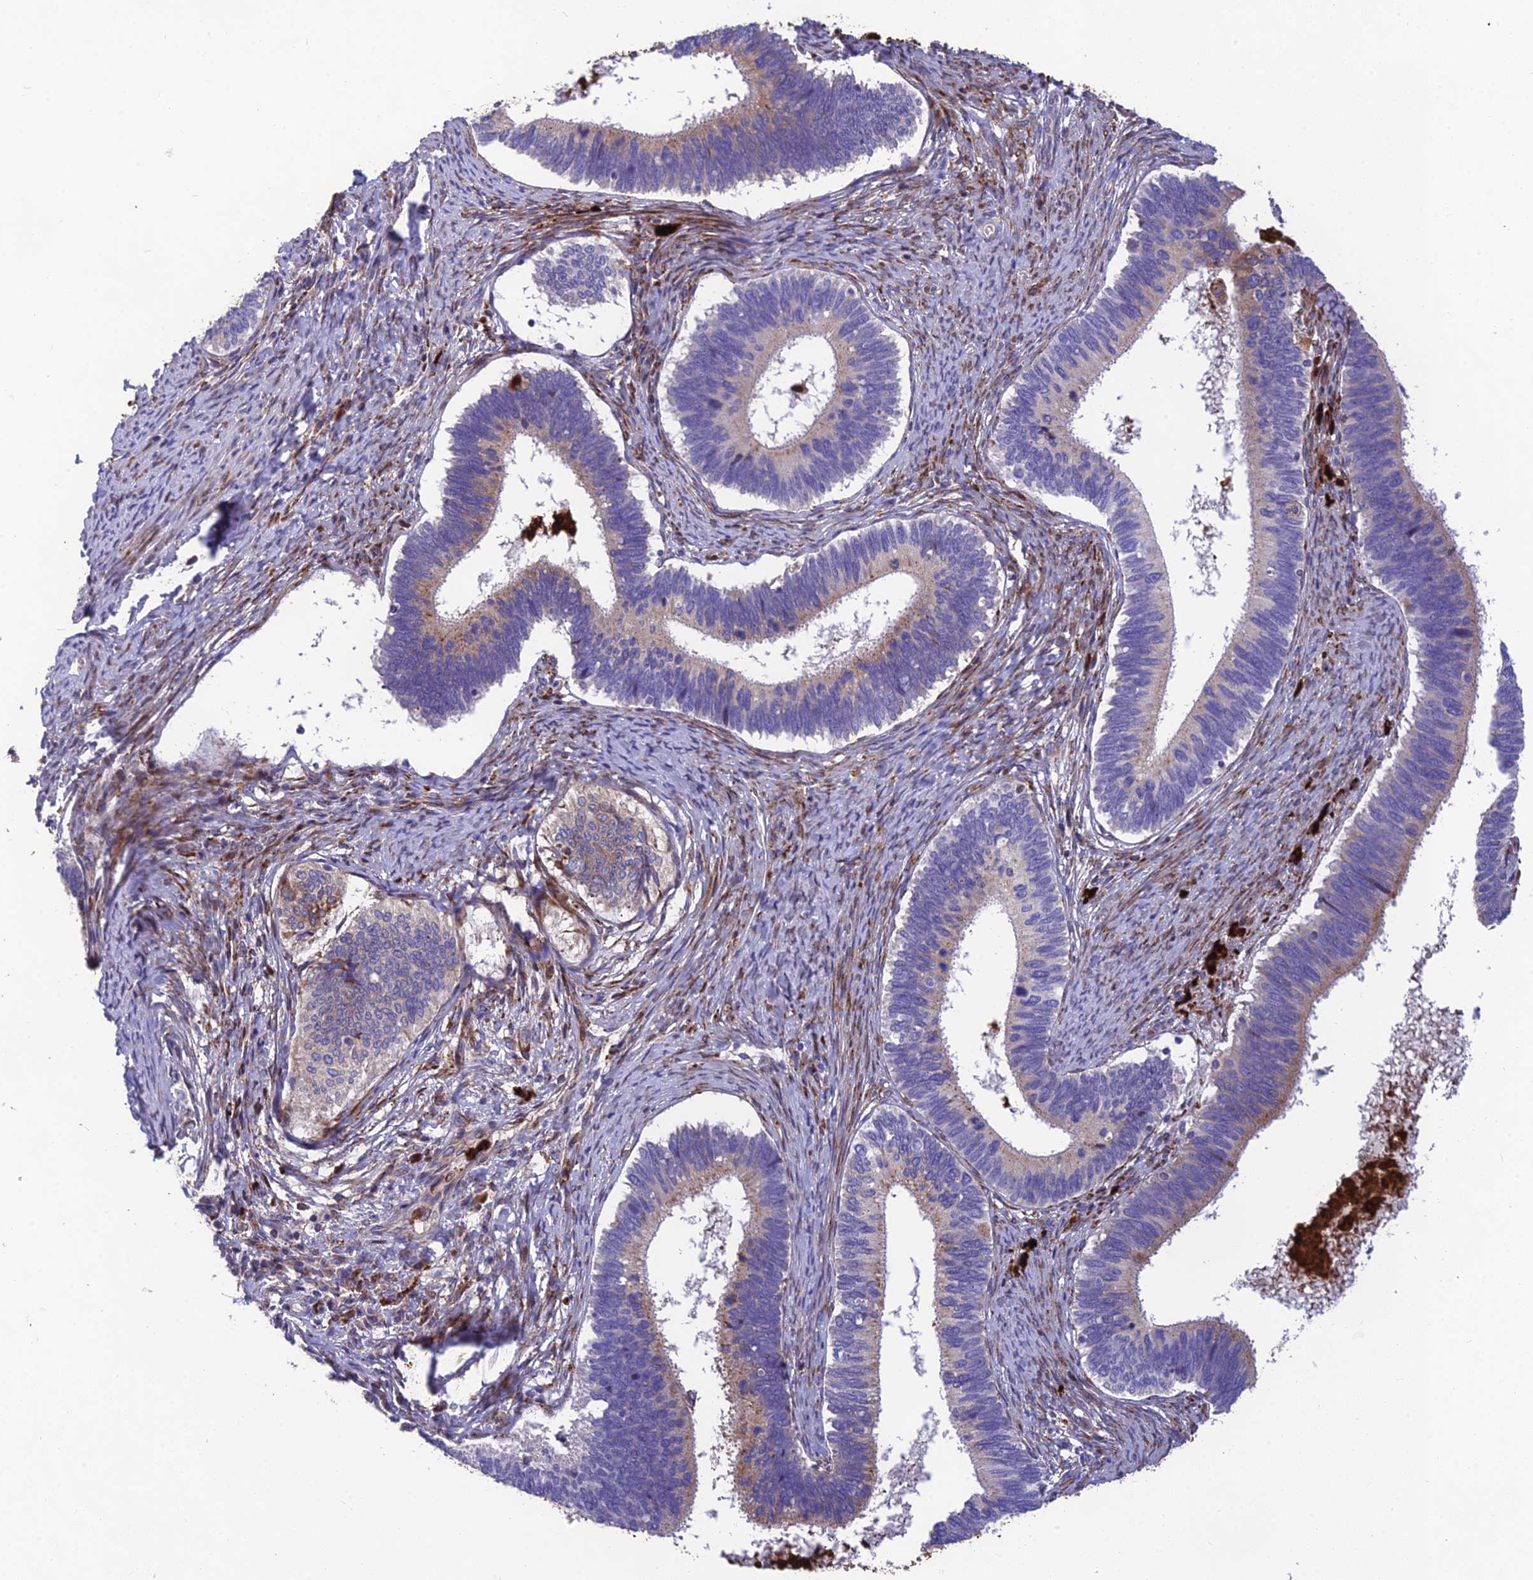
{"staining": {"intensity": "weak", "quantity": "25%-75%", "location": "cytoplasmic/membranous"}, "tissue": "cervical cancer", "cell_type": "Tumor cells", "image_type": "cancer", "snomed": [{"axis": "morphology", "description": "Adenocarcinoma, NOS"}, {"axis": "topography", "description": "Cervix"}], "caption": "Human cervical cancer (adenocarcinoma) stained with a brown dye displays weak cytoplasmic/membranous positive positivity in approximately 25%-75% of tumor cells.", "gene": "CPSF4L", "patient": {"sex": "female", "age": 42}}